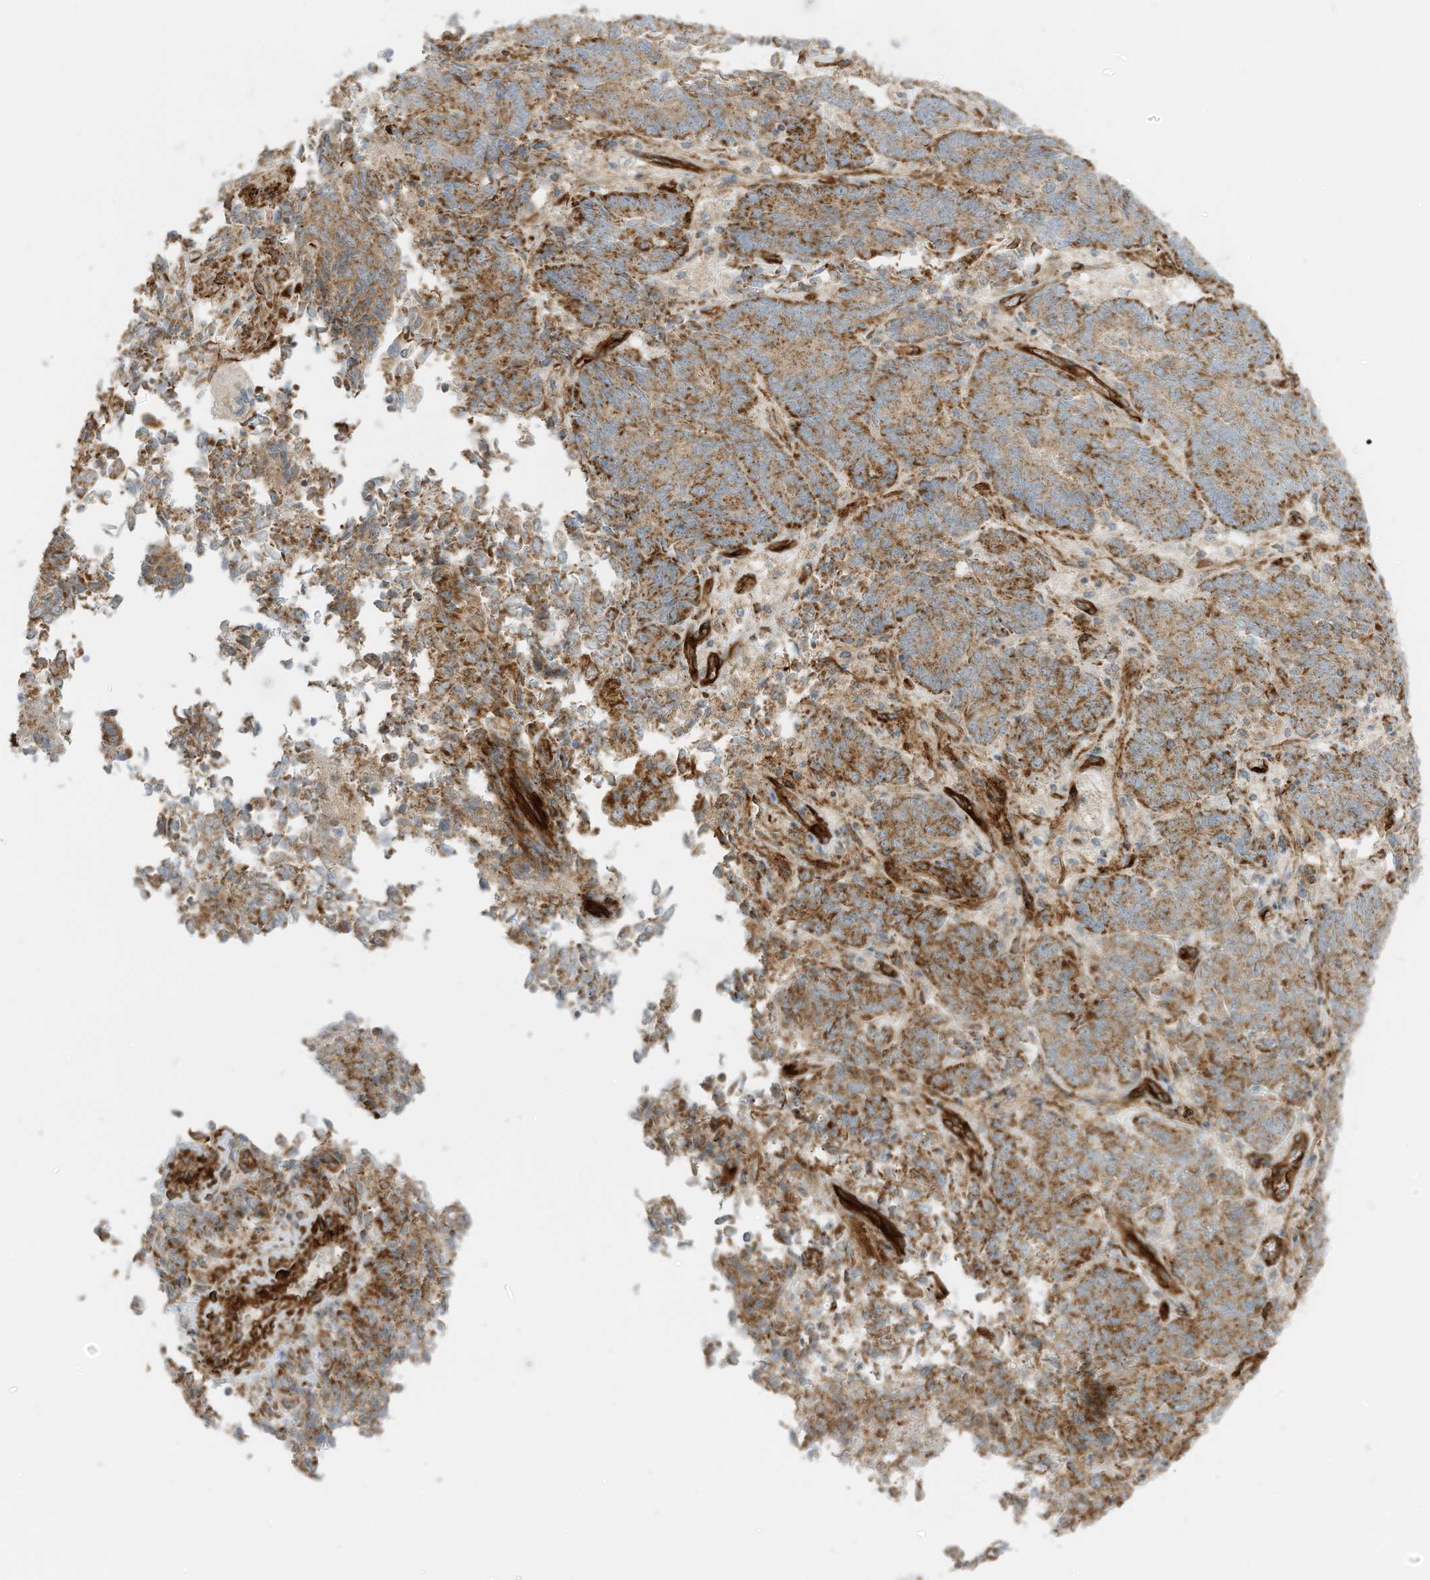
{"staining": {"intensity": "moderate", "quantity": ">75%", "location": "cytoplasmic/membranous"}, "tissue": "endometrial cancer", "cell_type": "Tumor cells", "image_type": "cancer", "snomed": [{"axis": "morphology", "description": "Adenocarcinoma, NOS"}, {"axis": "topography", "description": "Endometrium"}], "caption": "A brown stain labels moderate cytoplasmic/membranous positivity of a protein in human endometrial cancer (adenocarcinoma) tumor cells. The staining was performed using DAB (3,3'-diaminobenzidine), with brown indicating positive protein expression. Nuclei are stained blue with hematoxylin.", "gene": "ABCB7", "patient": {"sex": "female", "age": 80}}